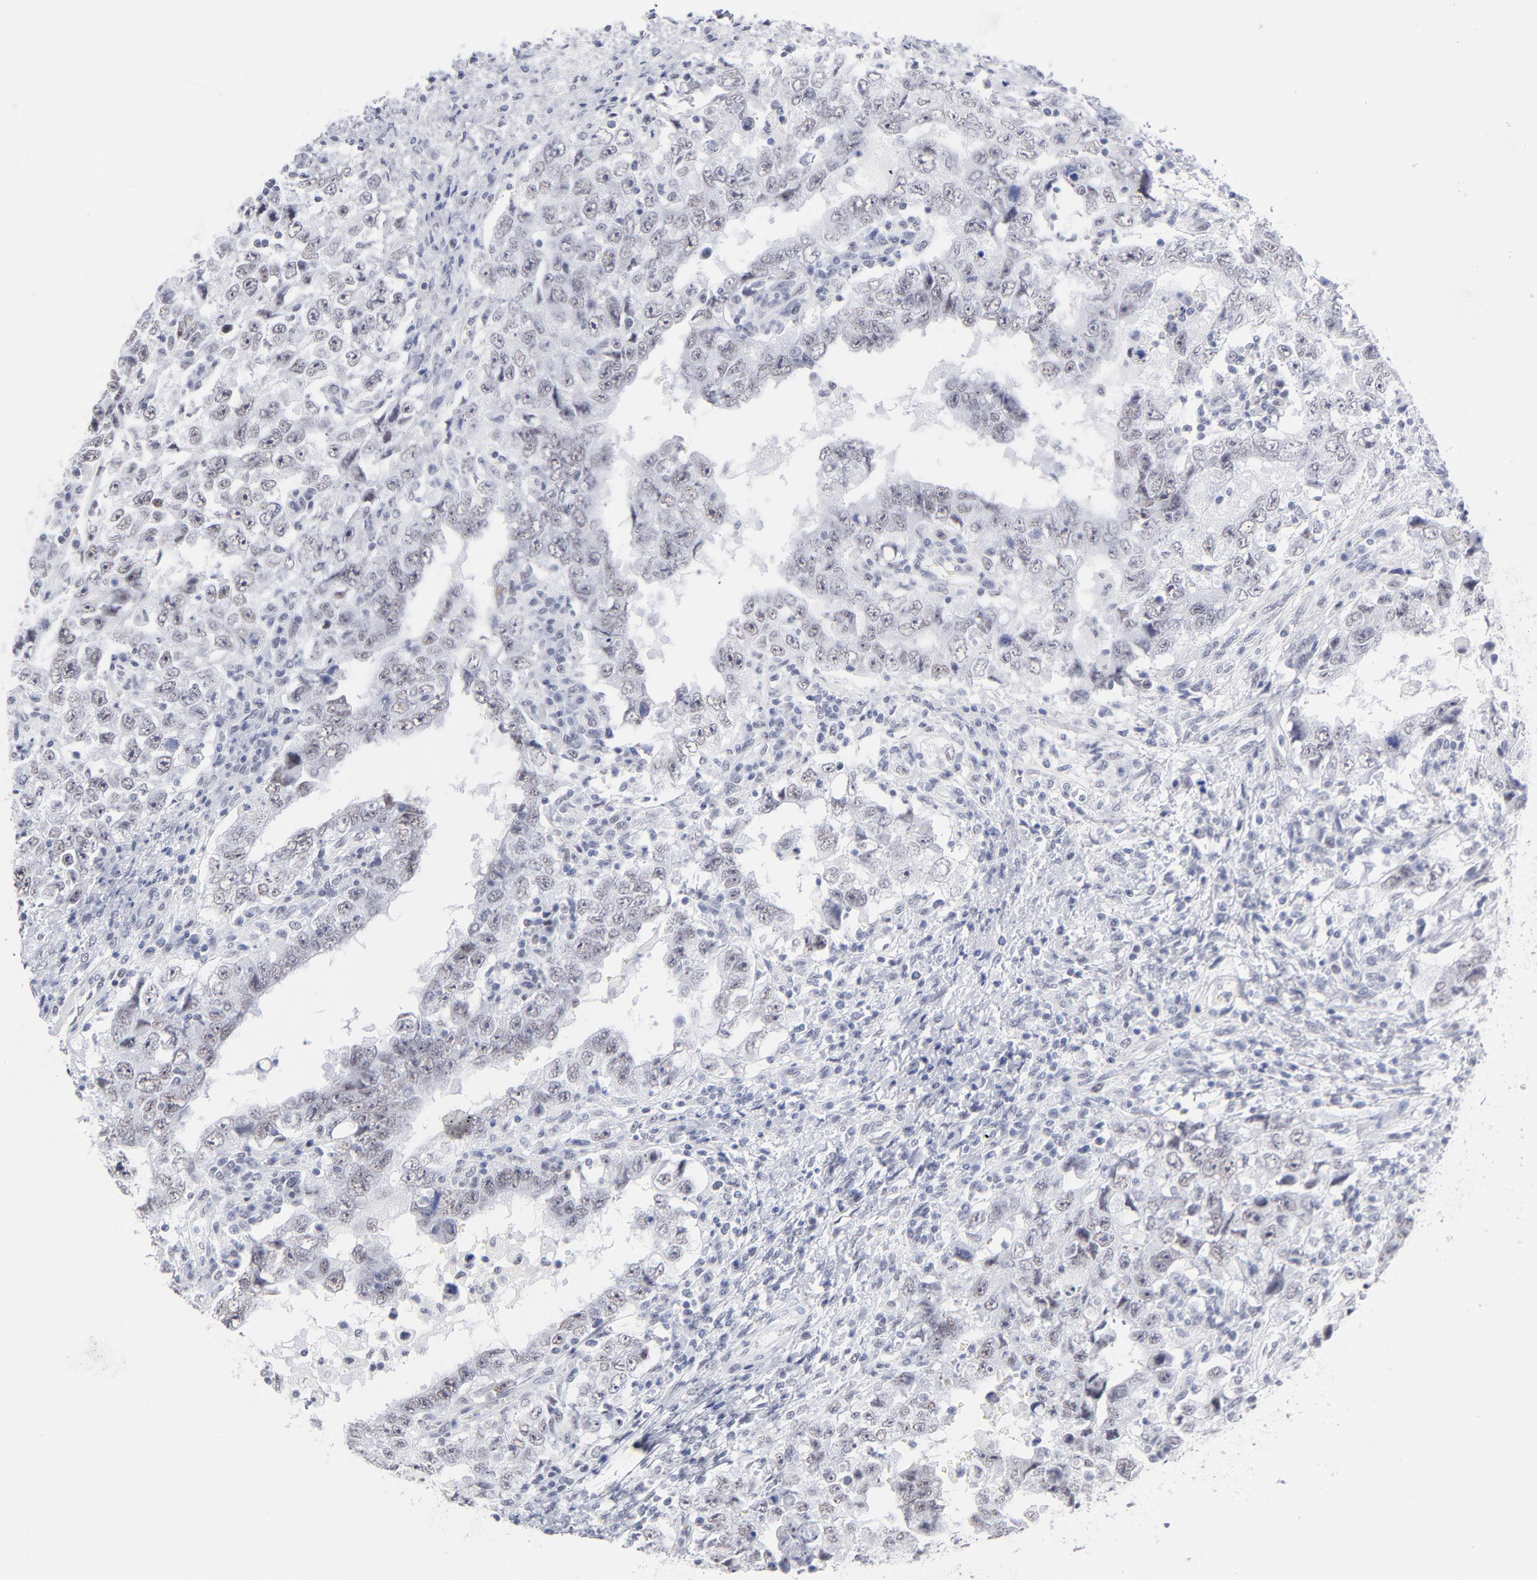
{"staining": {"intensity": "weak", "quantity": "25%-75%", "location": "nuclear"}, "tissue": "testis cancer", "cell_type": "Tumor cells", "image_type": "cancer", "snomed": [{"axis": "morphology", "description": "Carcinoma, Embryonal, NOS"}, {"axis": "topography", "description": "Testis"}], "caption": "The histopathology image shows staining of embryonal carcinoma (testis), revealing weak nuclear protein expression (brown color) within tumor cells.", "gene": "SNRPB", "patient": {"sex": "male", "age": 26}}